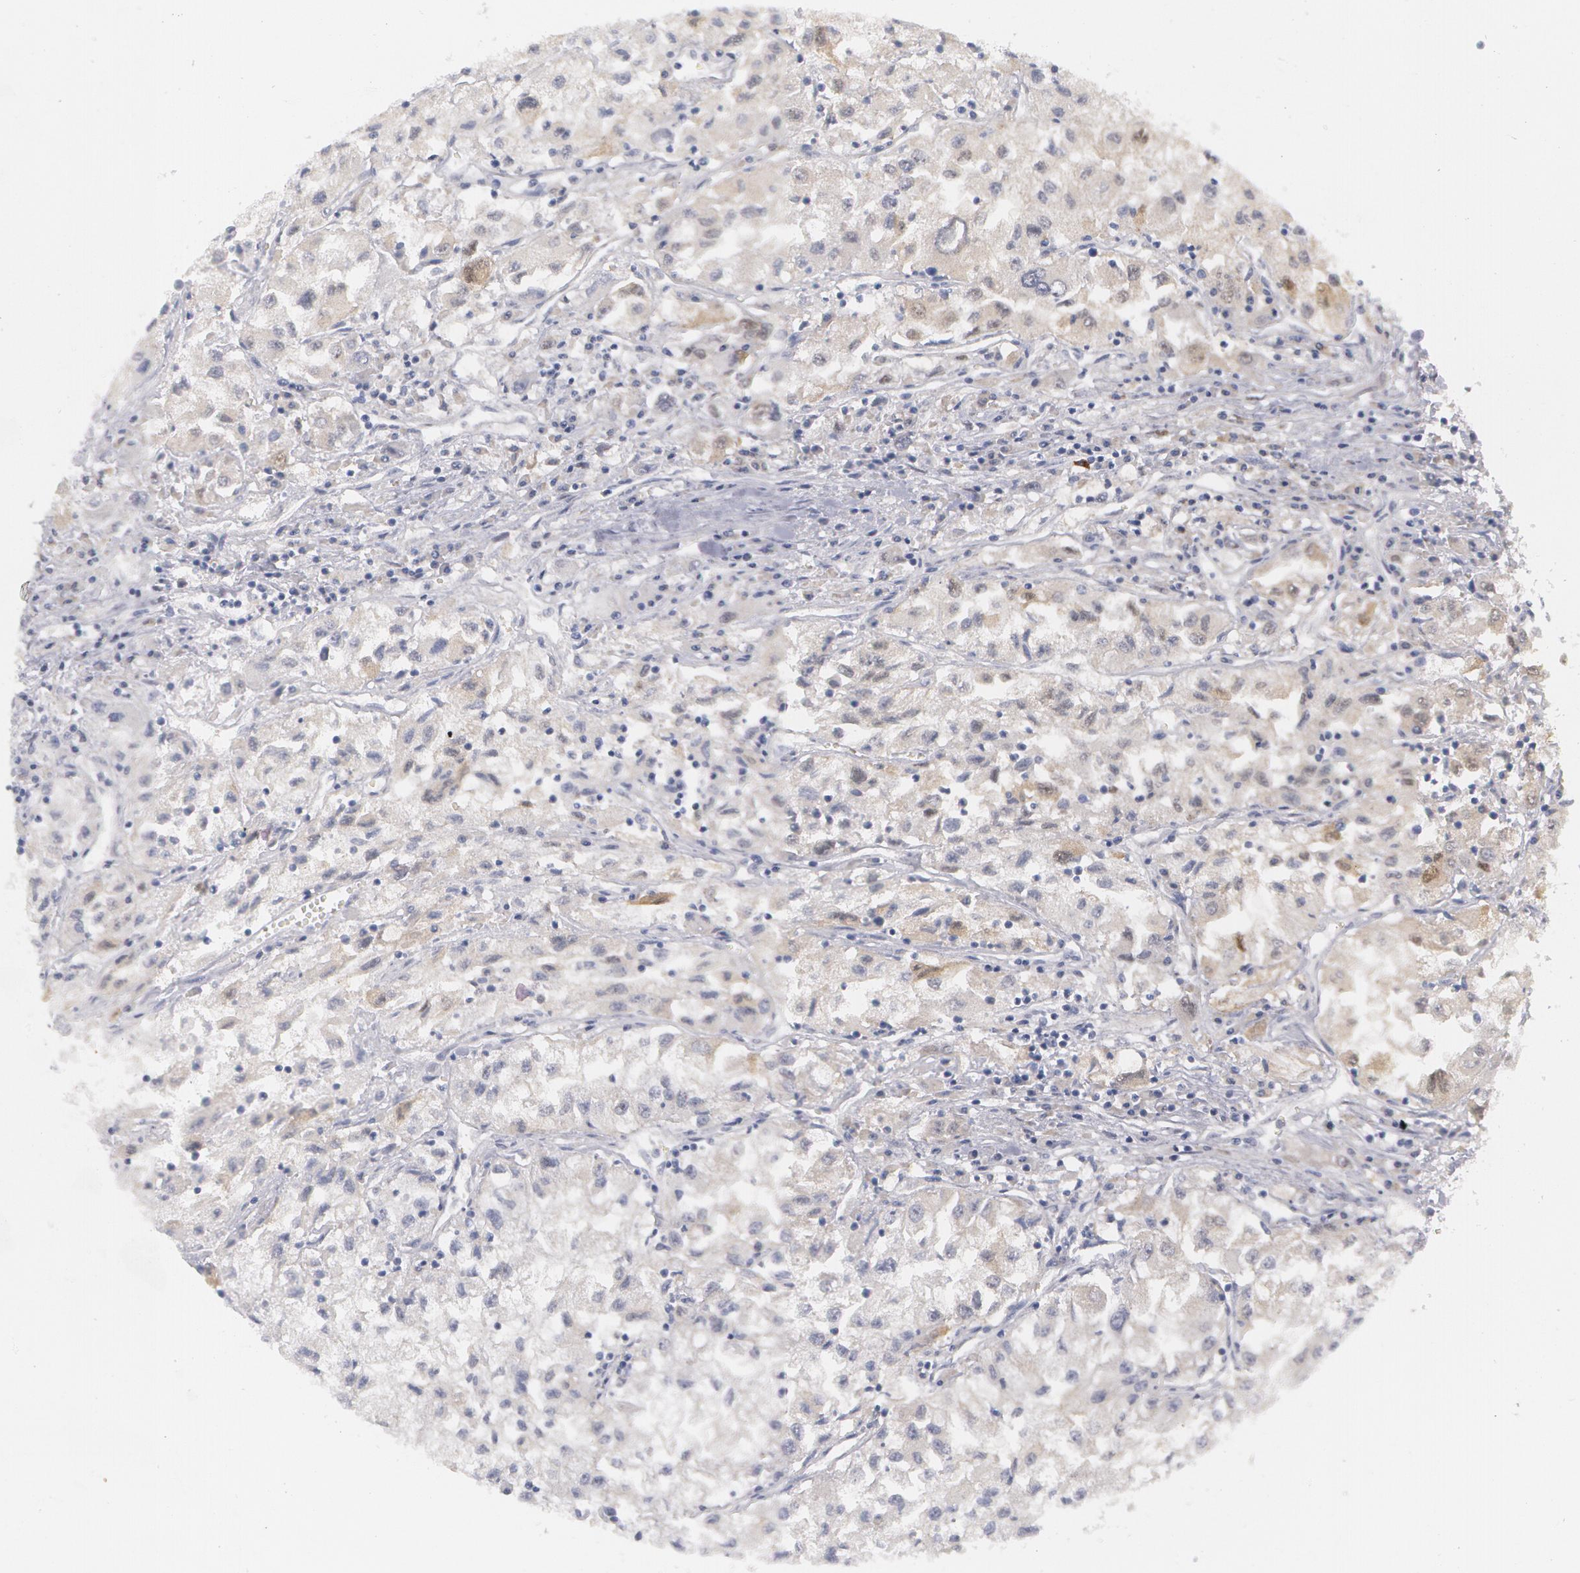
{"staining": {"intensity": "negative", "quantity": "none", "location": "none"}, "tissue": "renal cancer", "cell_type": "Tumor cells", "image_type": "cancer", "snomed": [{"axis": "morphology", "description": "Adenocarcinoma, NOS"}, {"axis": "topography", "description": "Kidney"}], "caption": "Tumor cells are negative for brown protein staining in renal adenocarcinoma.", "gene": "TXNRD1", "patient": {"sex": "male", "age": 59}}